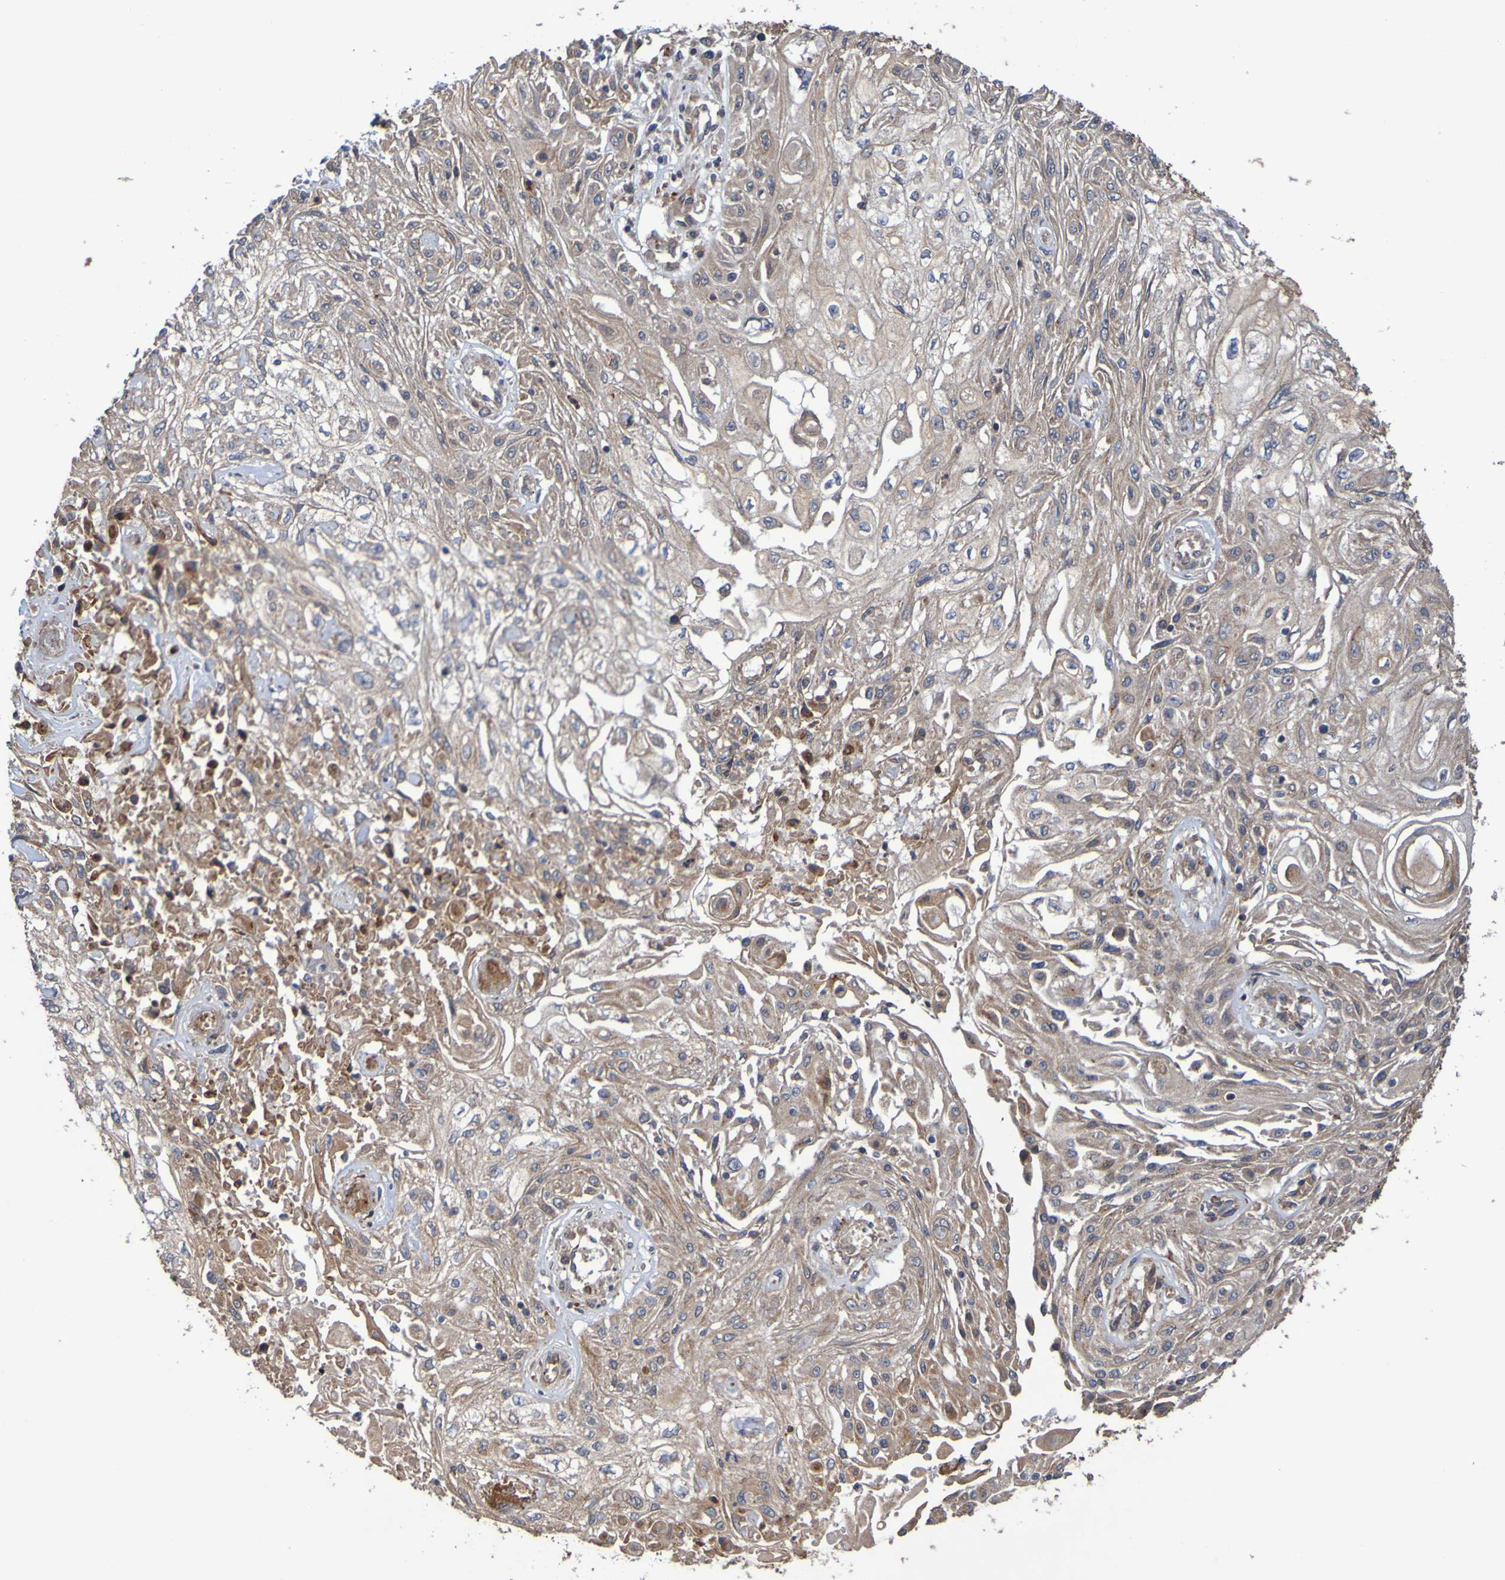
{"staining": {"intensity": "moderate", "quantity": ">75%", "location": "cytoplasmic/membranous"}, "tissue": "skin cancer", "cell_type": "Tumor cells", "image_type": "cancer", "snomed": [{"axis": "morphology", "description": "Squamous cell carcinoma, NOS"}, {"axis": "topography", "description": "Skin"}], "caption": "Squamous cell carcinoma (skin) stained with immunohistochemistry (IHC) reveals moderate cytoplasmic/membranous staining in about >75% of tumor cells. (Brightfield microscopy of DAB IHC at high magnification).", "gene": "UCN", "patient": {"sex": "male", "age": 75}}